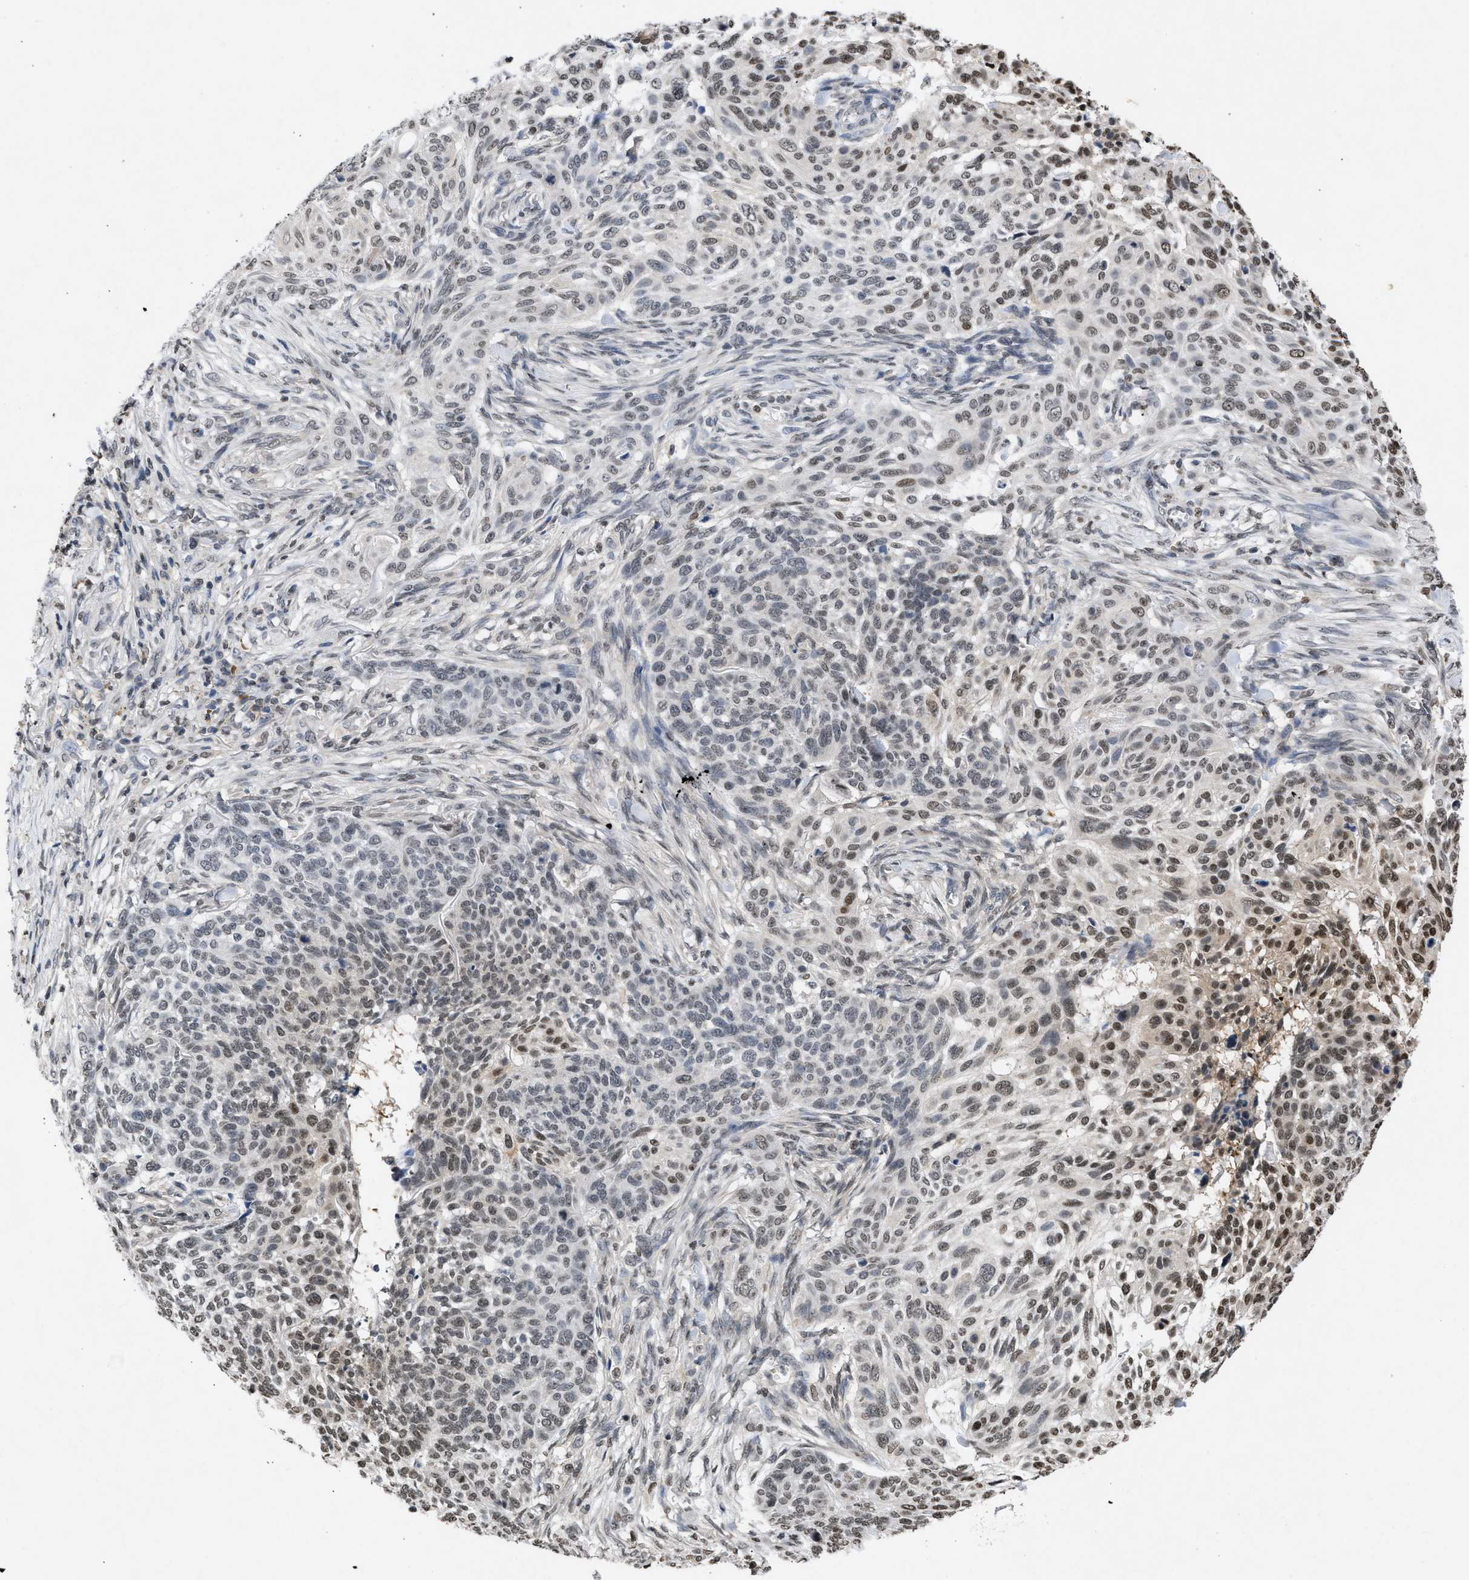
{"staining": {"intensity": "weak", "quantity": "<25%", "location": "nuclear"}, "tissue": "skin cancer", "cell_type": "Tumor cells", "image_type": "cancer", "snomed": [{"axis": "morphology", "description": "Basal cell carcinoma"}, {"axis": "topography", "description": "Skin"}], "caption": "Immunohistochemistry of human skin basal cell carcinoma displays no expression in tumor cells.", "gene": "NUP35", "patient": {"sex": "male", "age": 85}}